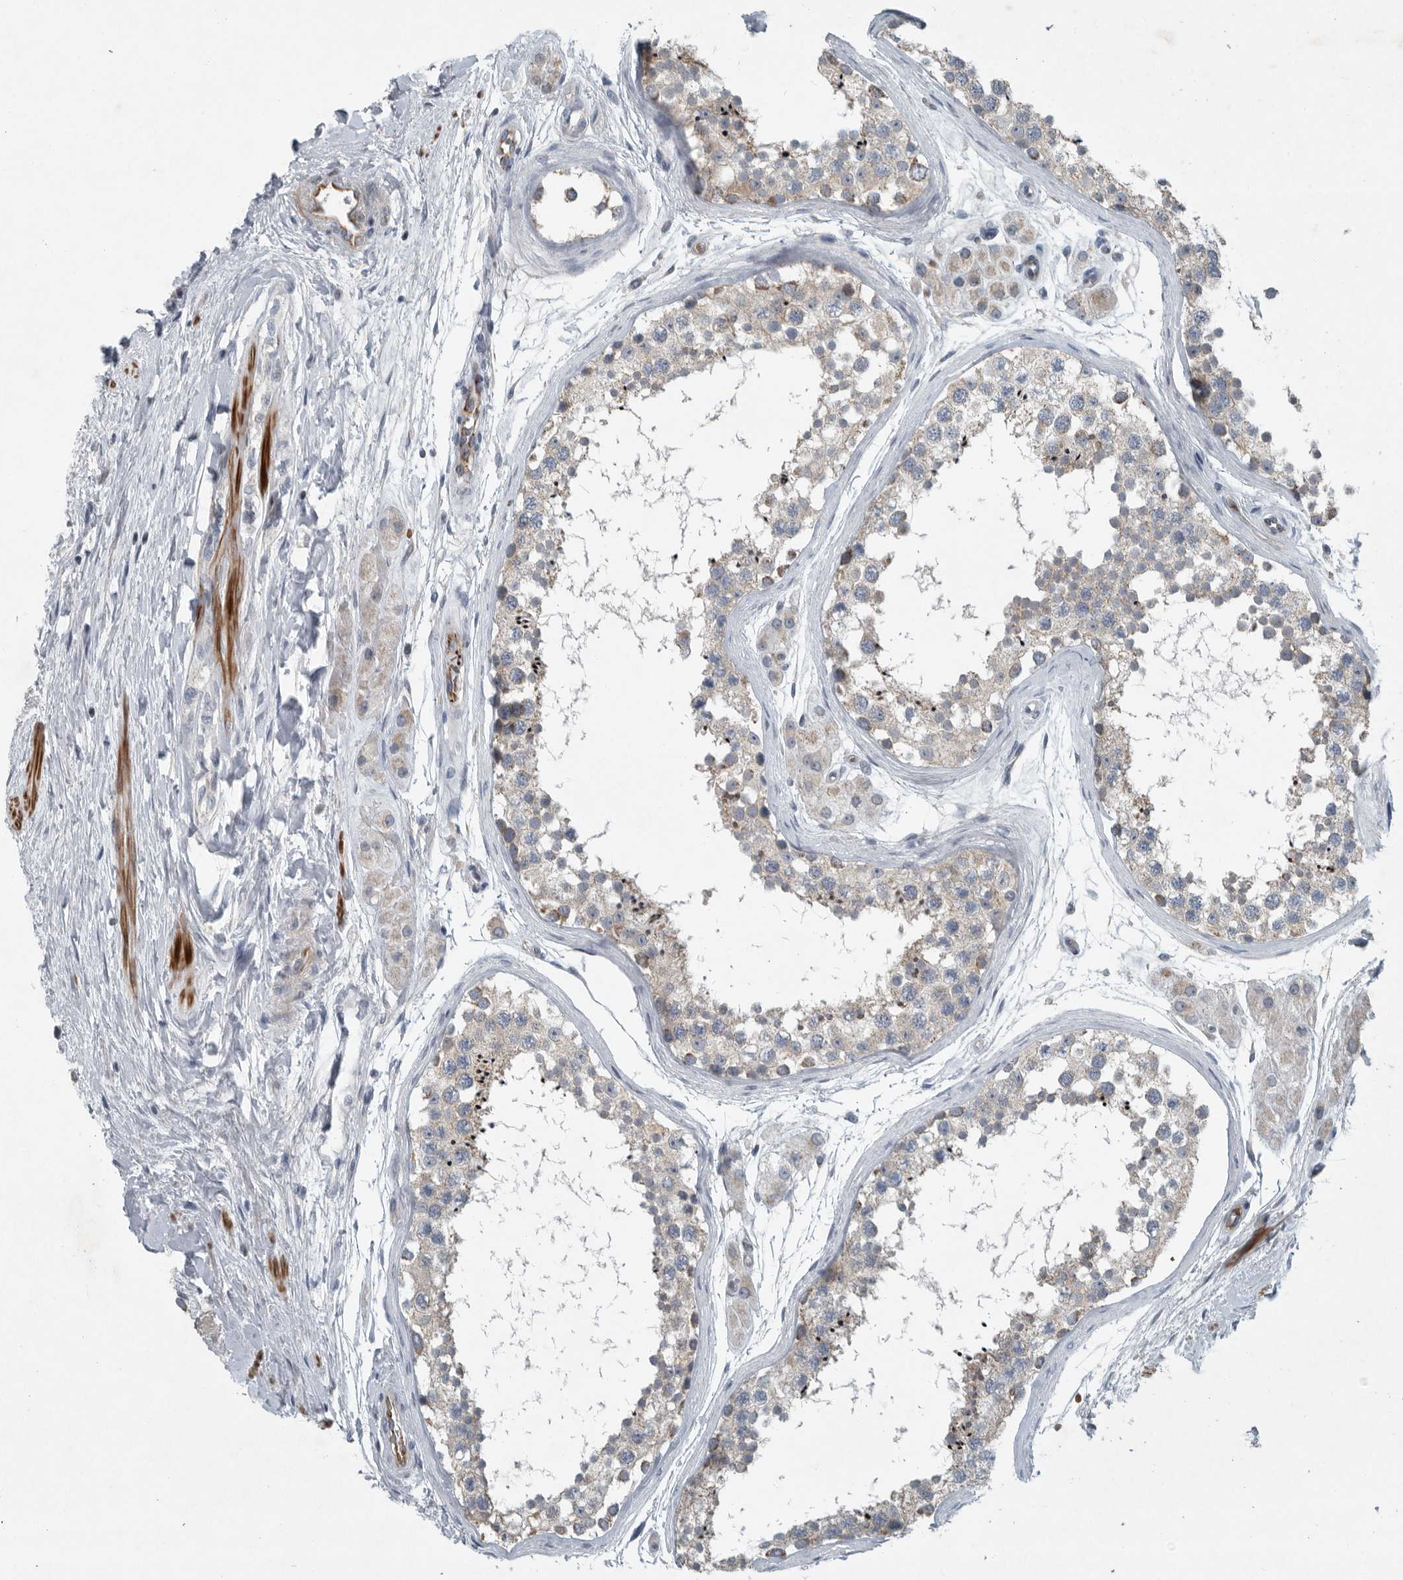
{"staining": {"intensity": "moderate", "quantity": "<25%", "location": "cytoplasmic/membranous"}, "tissue": "testis", "cell_type": "Cells in seminiferous ducts", "image_type": "normal", "snomed": [{"axis": "morphology", "description": "Normal tissue, NOS"}, {"axis": "topography", "description": "Testis"}], "caption": "IHC histopathology image of unremarkable testis: human testis stained using immunohistochemistry shows low levels of moderate protein expression localized specifically in the cytoplasmic/membranous of cells in seminiferous ducts, appearing as a cytoplasmic/membranous brown color.", "gene": "MPP3", "patient": {"sex": "male", "age": 56}}